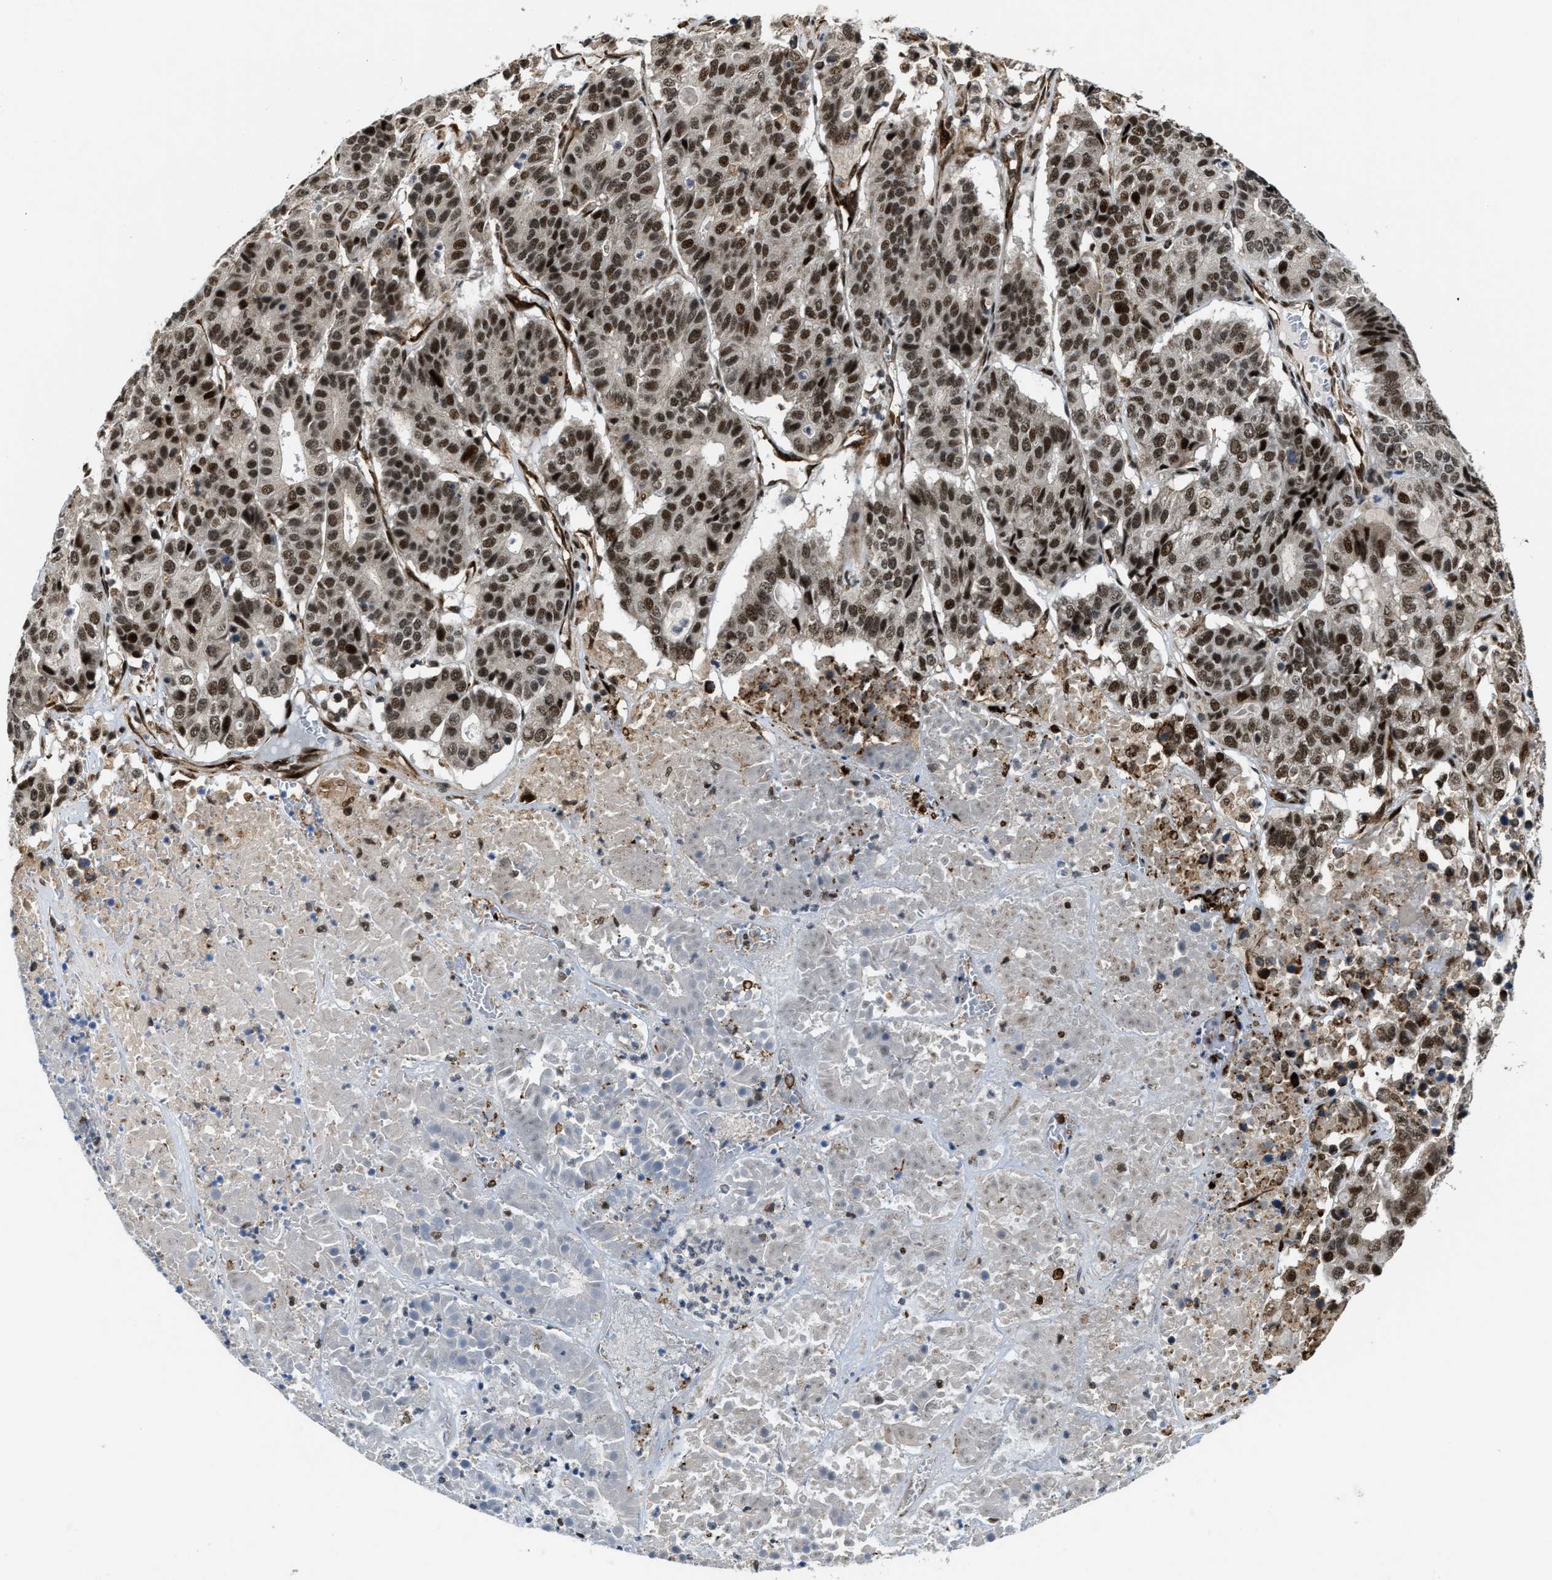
{"staining": {"intensity": "strong", "quantity": "25%-75%", "location": "nuclear"}, "tissue": "pancreatic cancer", "cell_type": "Tumor cells", "image_type": "cancer", "snomed": [{"axis": "morphology", "description": "Adenocarcinoma, NOS"}, {"axis": "topography", "description": "Pancreas"}], "caption": "This image shows immunohistochemistry staining of adenocarcinoma (pancreatic), with high strong nuclear staining in about 25%-75% of tumor cells.", "gene": "ZNF250", "patient": {"sex": "male", "age": 50}}